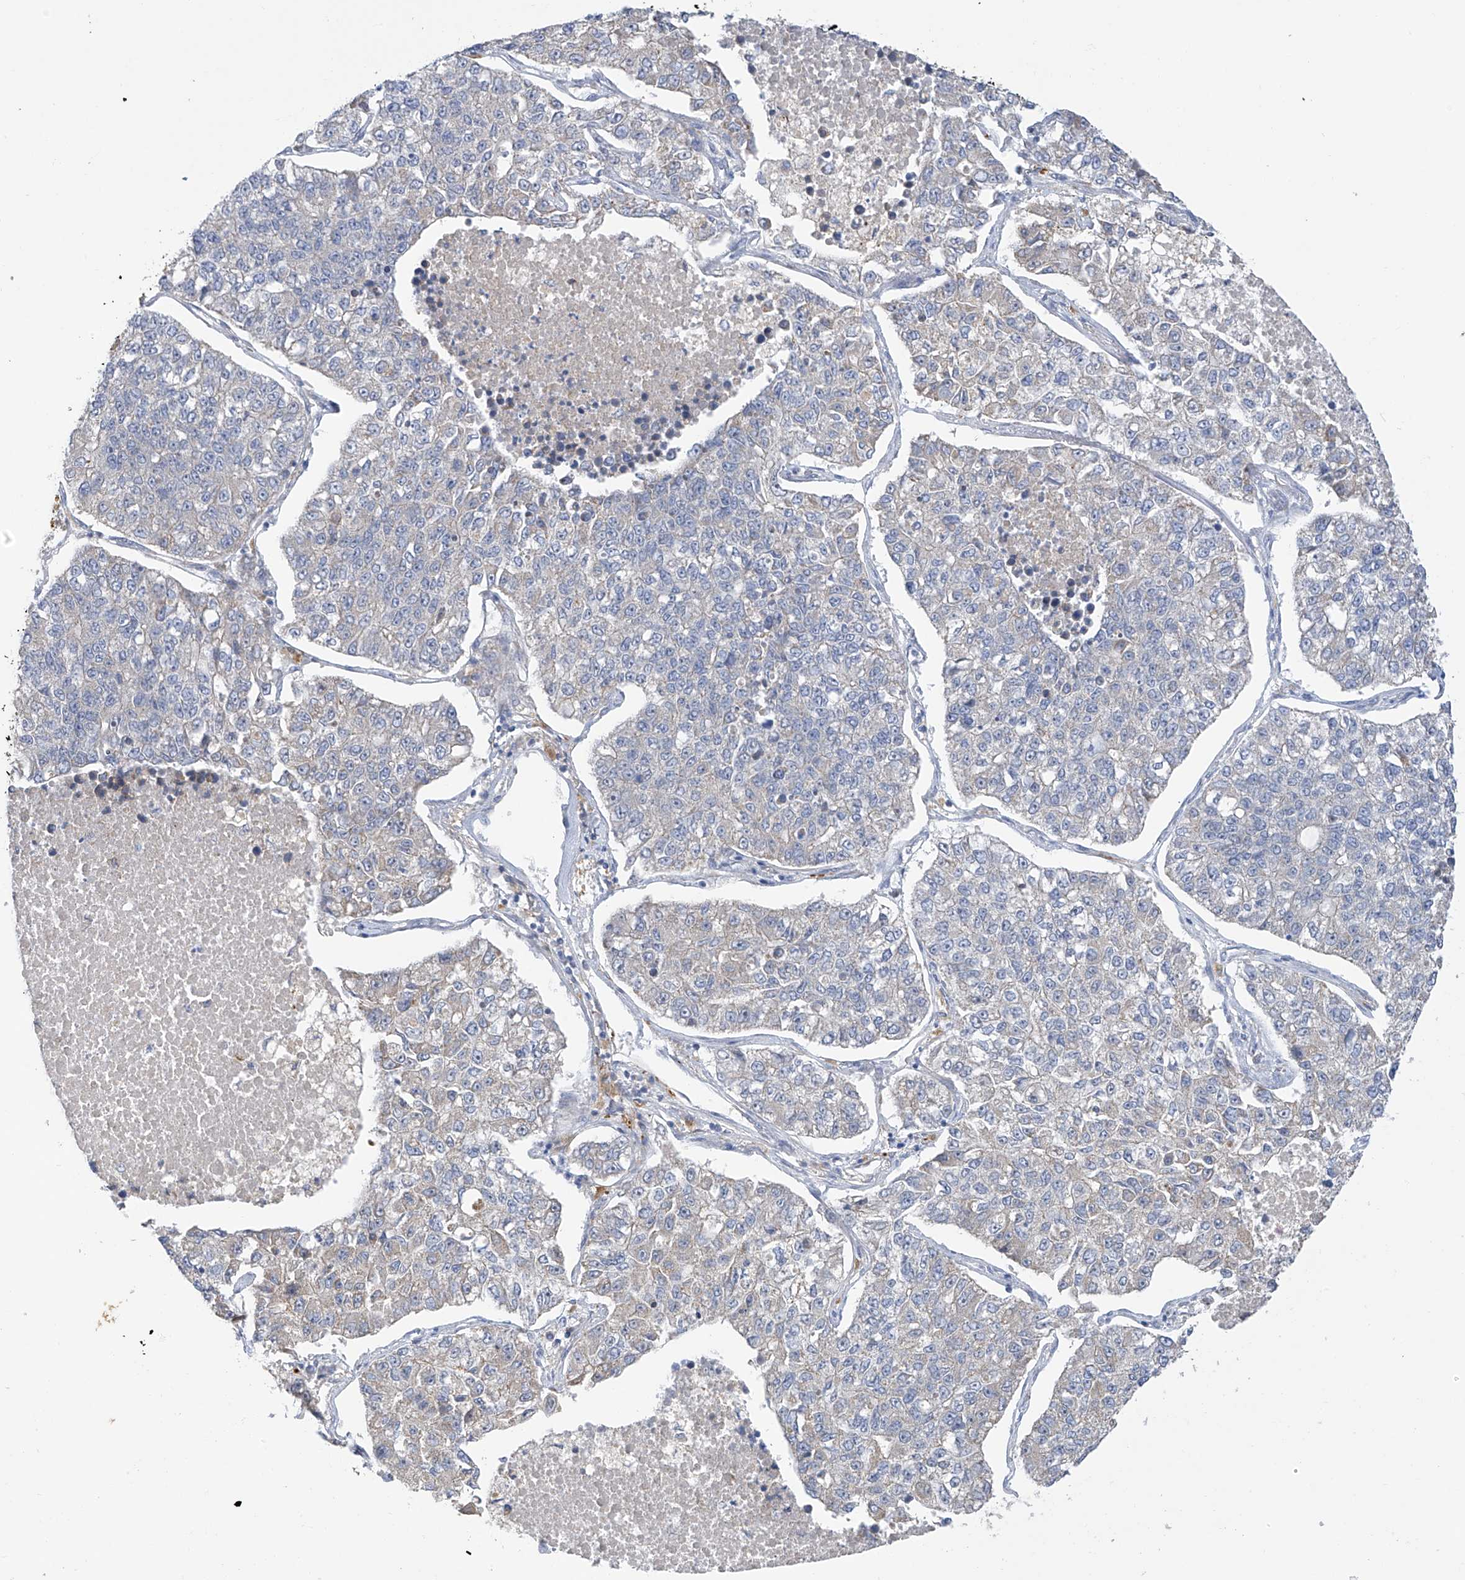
{"staining": {"intensity": "negative", "quantity": "none", "location": "none"}, "tissue": "lung cancer", "cell_type": "Tumor cells", "image_type": "cancer", "snomed": [{"axis": "morphology", "description": "Adenocarcinoma, NOS"}, {"axis": "topography", "description": "Lung"}], "caption": "Tumor cells are negative for brown protein staining in lung cancer.", "gene": "ZNF641", "patient": {"sex": "male", "age": 49}}